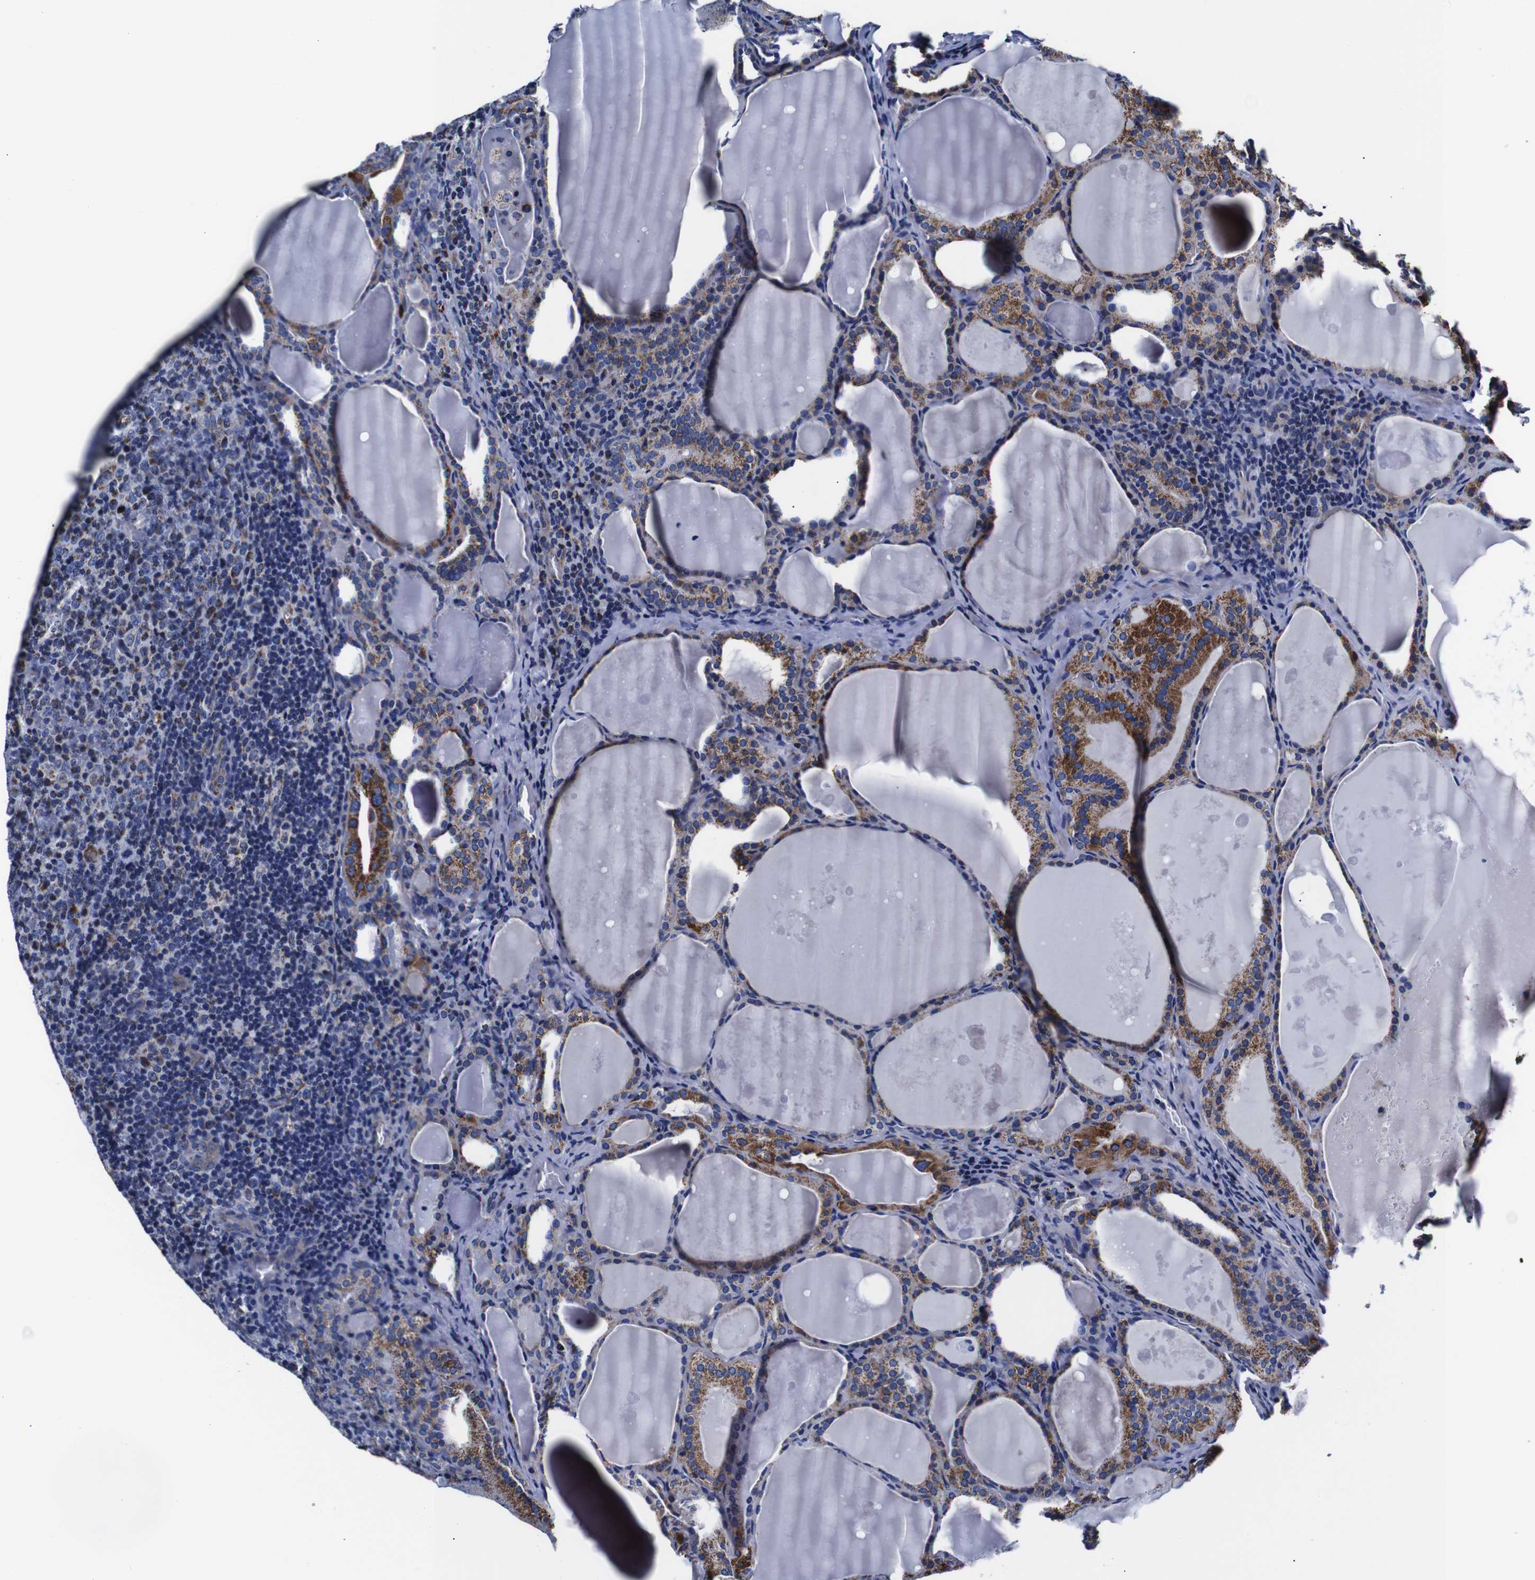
{"staining": {"intensity": "moderate", "quantity": "<25%", "location": "cytoplasmic/membranous"}, "tissue": "thyroid cancer", "cell_type": "Tumor cells", "image_type": "cancer", "snomed": [{"axis": "morphology", "description": "Papillary adenocarcinoma, NOS"}, {"axis": "topography", "description": "Thyroid gland"}], "caption": "Human thyroid papillary adenocarcinoma stained for a protein (brown) demonstrates moderate cytoplasmic/membranous positive staining in about <25% of tumor cells.", "gene": "FKBP9", "patient": {"sex": "female", "age": 42}}